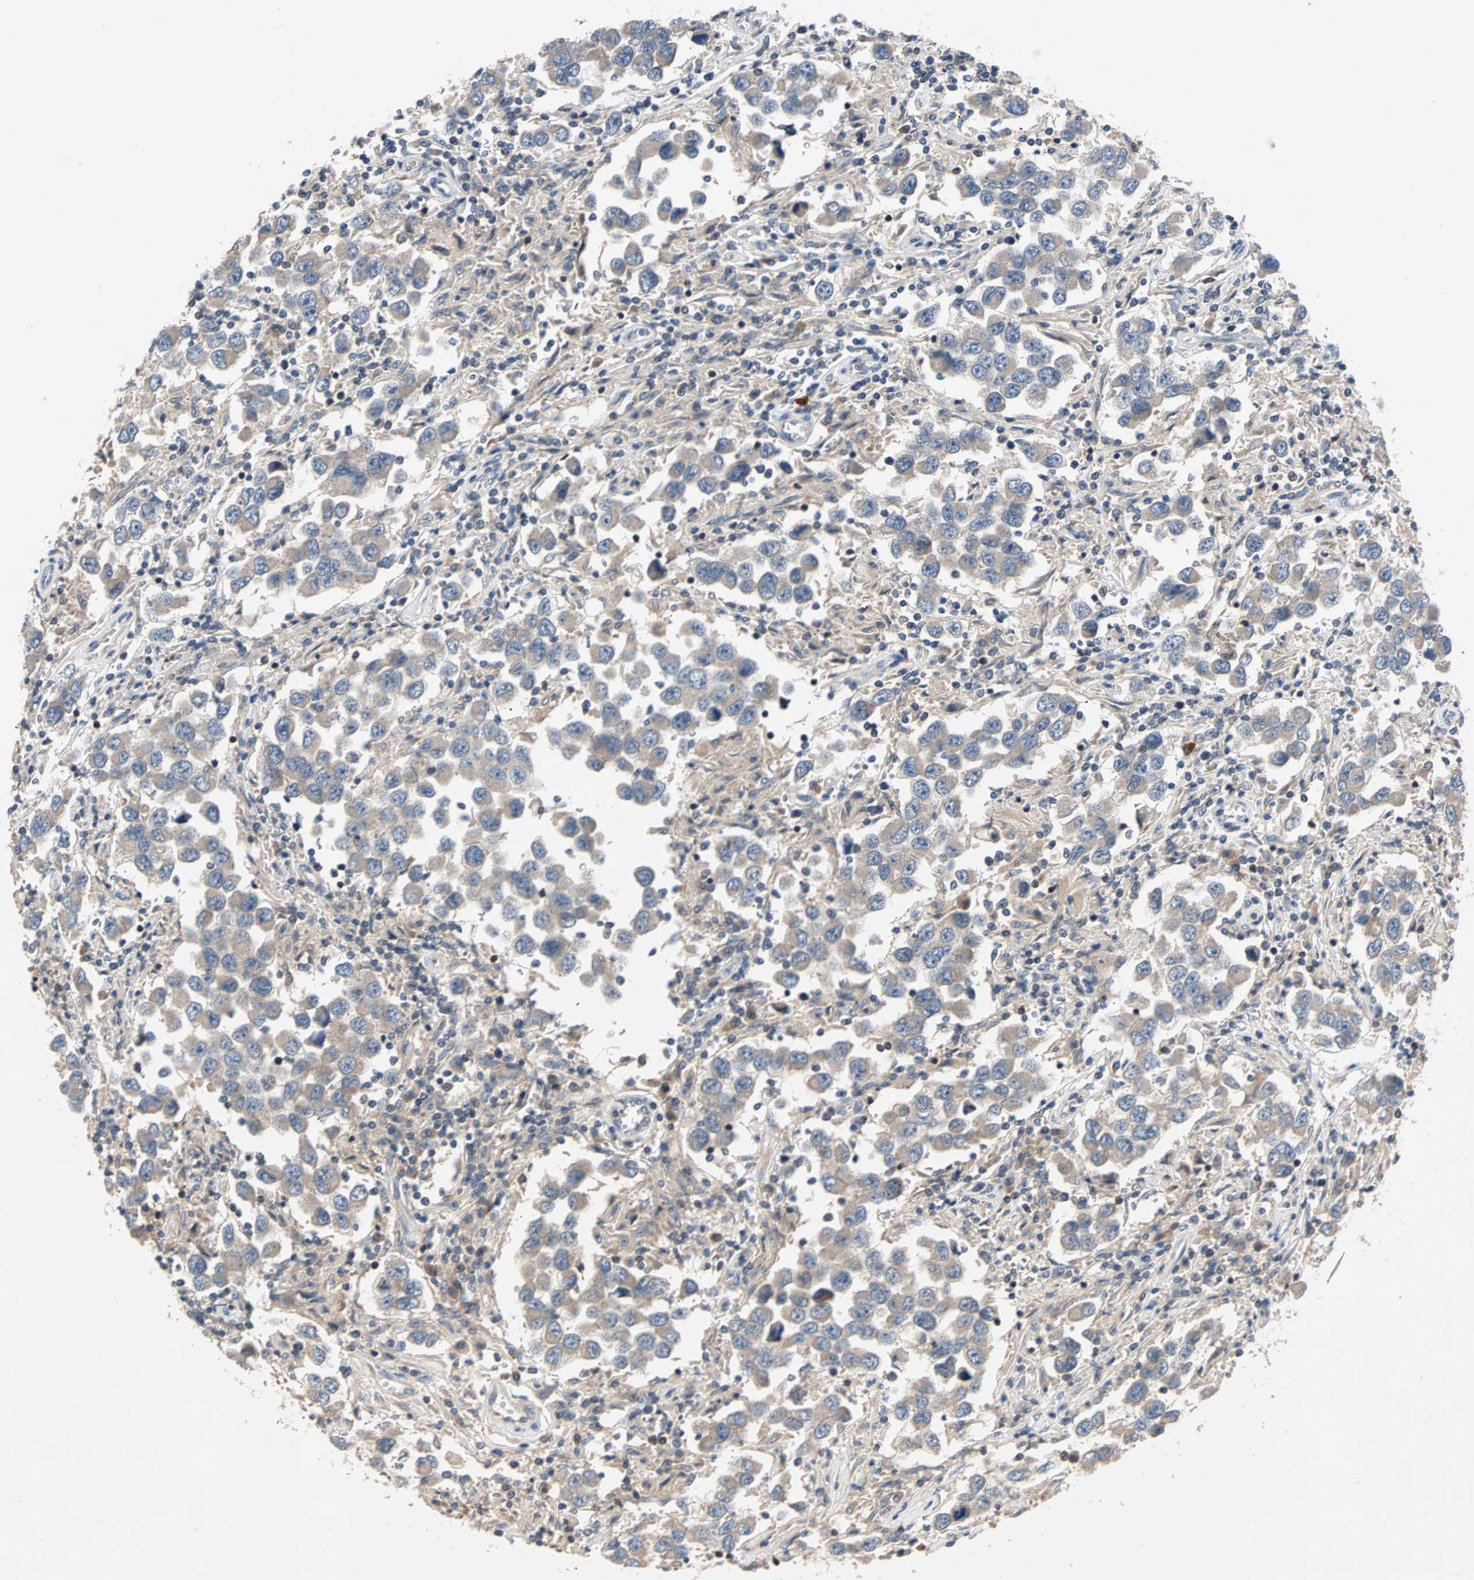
{"staining": {"intensity": "moderate", "quantity": "25%-75%", "location": "cytoplasmic/membranous"}, "tissue": "testis cancer", "cell_type": "Tumor cells", "image_type": "cancer", "snomed": [{"axis": "morphology", "description": "Carcinoma, Embryonal, NOS"}, {"axis": "topography", "description": "Testis"}], "caption": "Testis cancer (embryonal carcinoma) stained for a protein exhibits moderate cytoplasmic/membranous positivity in tumor cells.", "gene": "MAP4K1", "patient": {"sex": "male", "age": 21}}